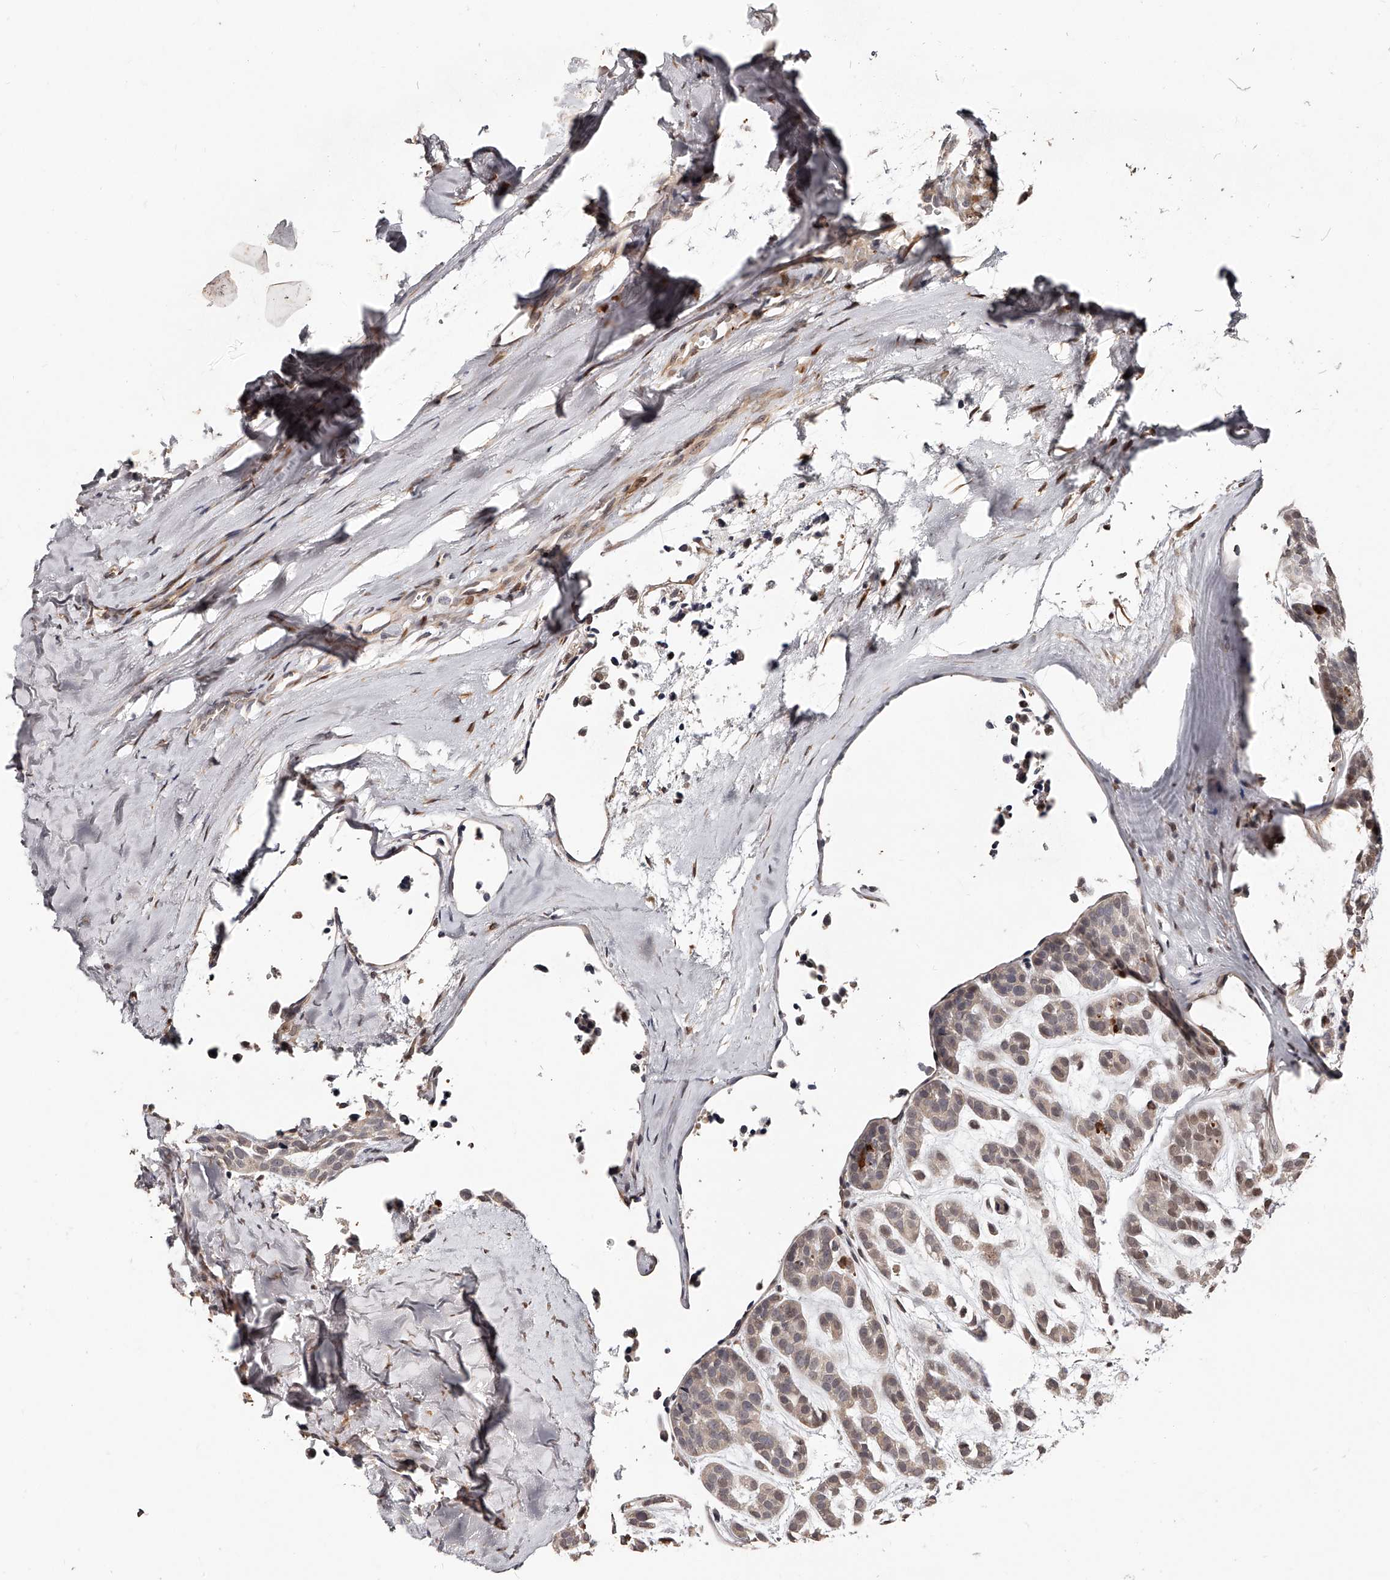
{"staining": {"intensity": "weak", "quantity": ">75%", "location": "cytoplasmic/membranous"}, "tissue": "head and neck cancer", "cell_type": "Tumor cells", "image_type": "cancer", "snomed": [{"axis": "morphology", "description": "Adenocarcinoma, NOS"}, {"axis": "morphology", "description": "Adenoma, NOS"}, {"axis": "topography", "description": "Head-Neck"}], "caption": "A high-resolution micrograph shows IHC staining of head and neck adenocarcinoma, which exhibits weak cytoplasmic/membranous expression in approximately >75% of tumor cells.", "gene": "URGCP", "patient": {"sex": "female", "age": 55}}